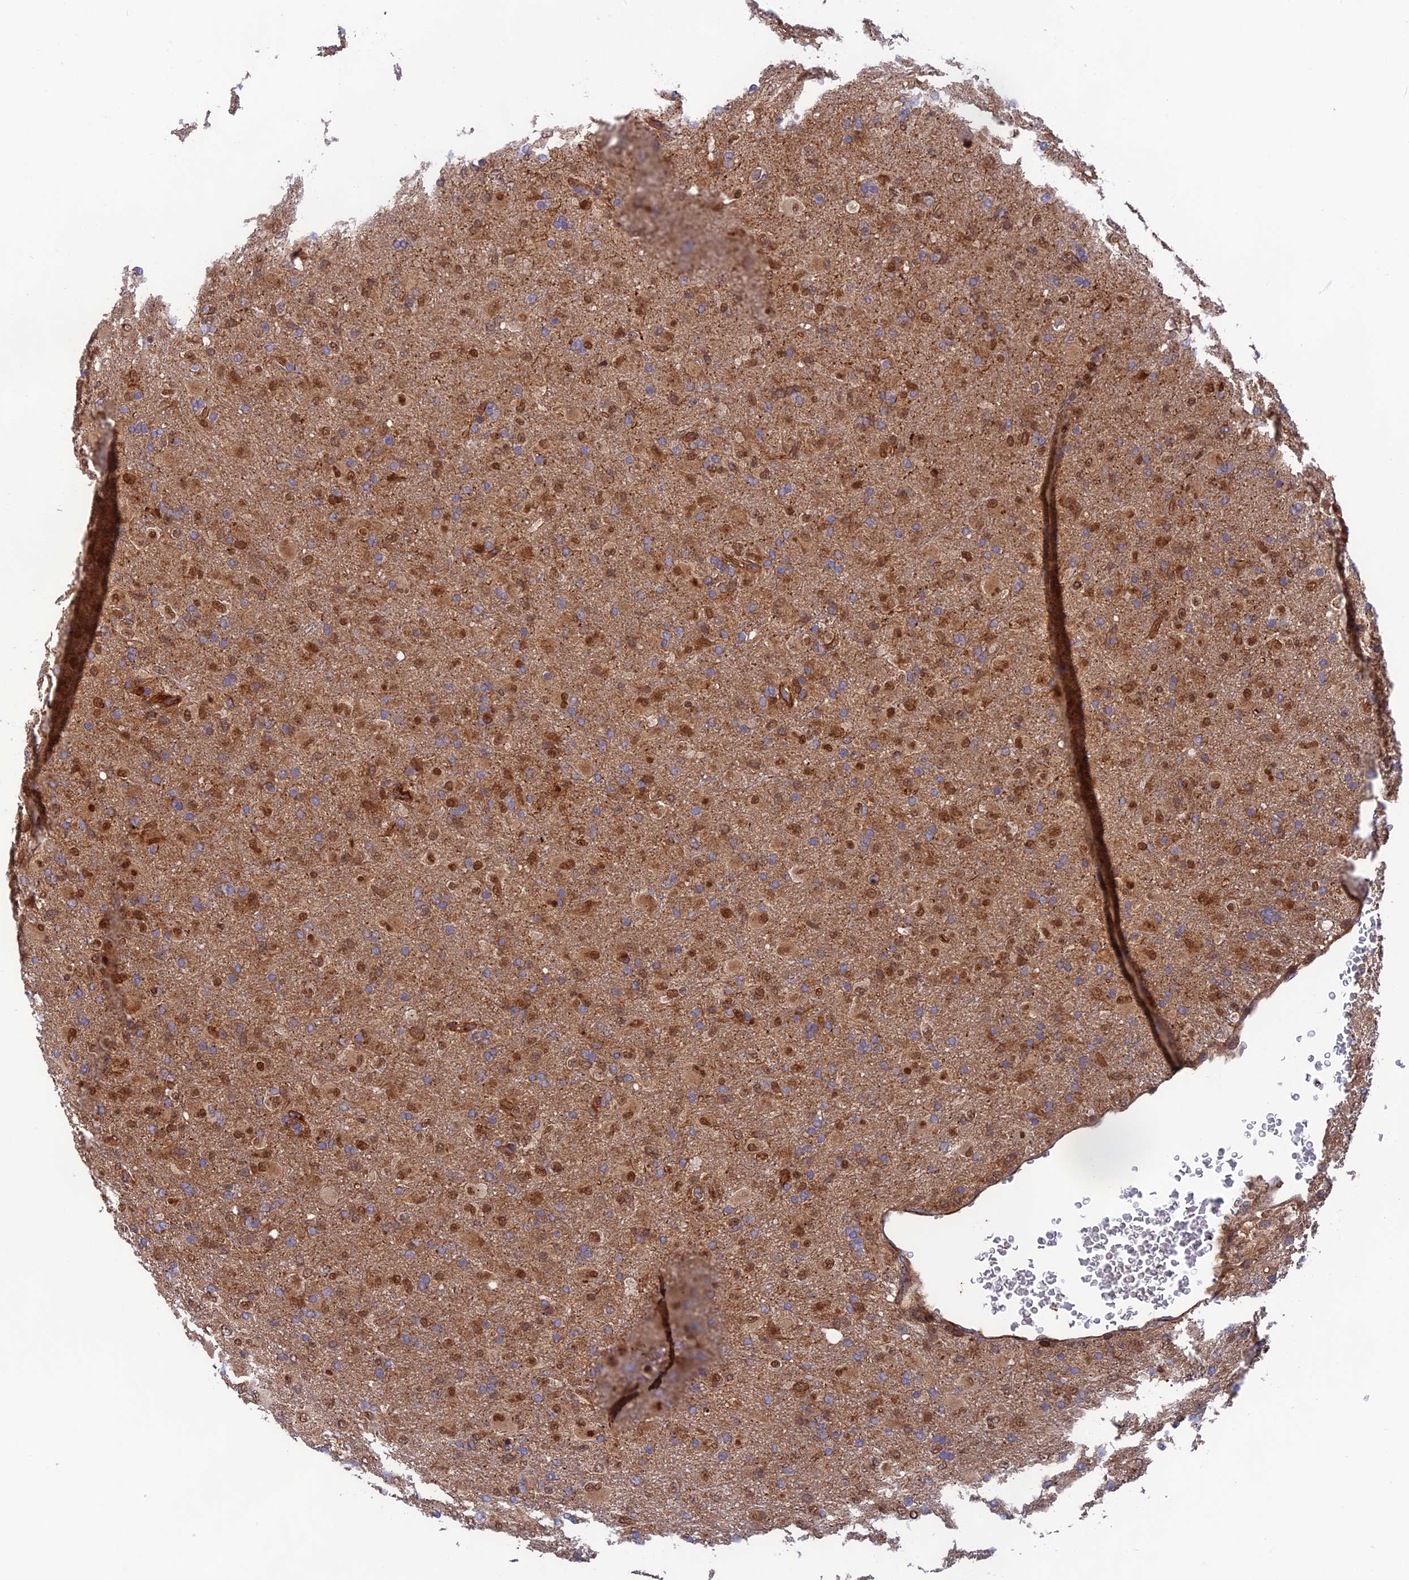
{"staining": {"intensity": "moderate", "quantity": "25%-75%", "location": "cytoplasmic/membranous,nuclear"}, "tissue": "glioma", "cell_type": "Tumor cells", "image_type": "cancer", "snomed": [{"axis": "morphology", "description": "Glioma, malignant, Low grade"}, {"axis": "topography", "description": "Brain"}], "caption": "Protein expression analysis of human malignant low-grade glioma reveals moderate cytoplasmic/membranous and nuclear expression in about 25%-75% of tumor cells. Immunohistochemistry stains the protein in brown and the nuclei are stained blue.", "gene": "OSBPL1A", "patient": {"sex": "male", "age": 65}}